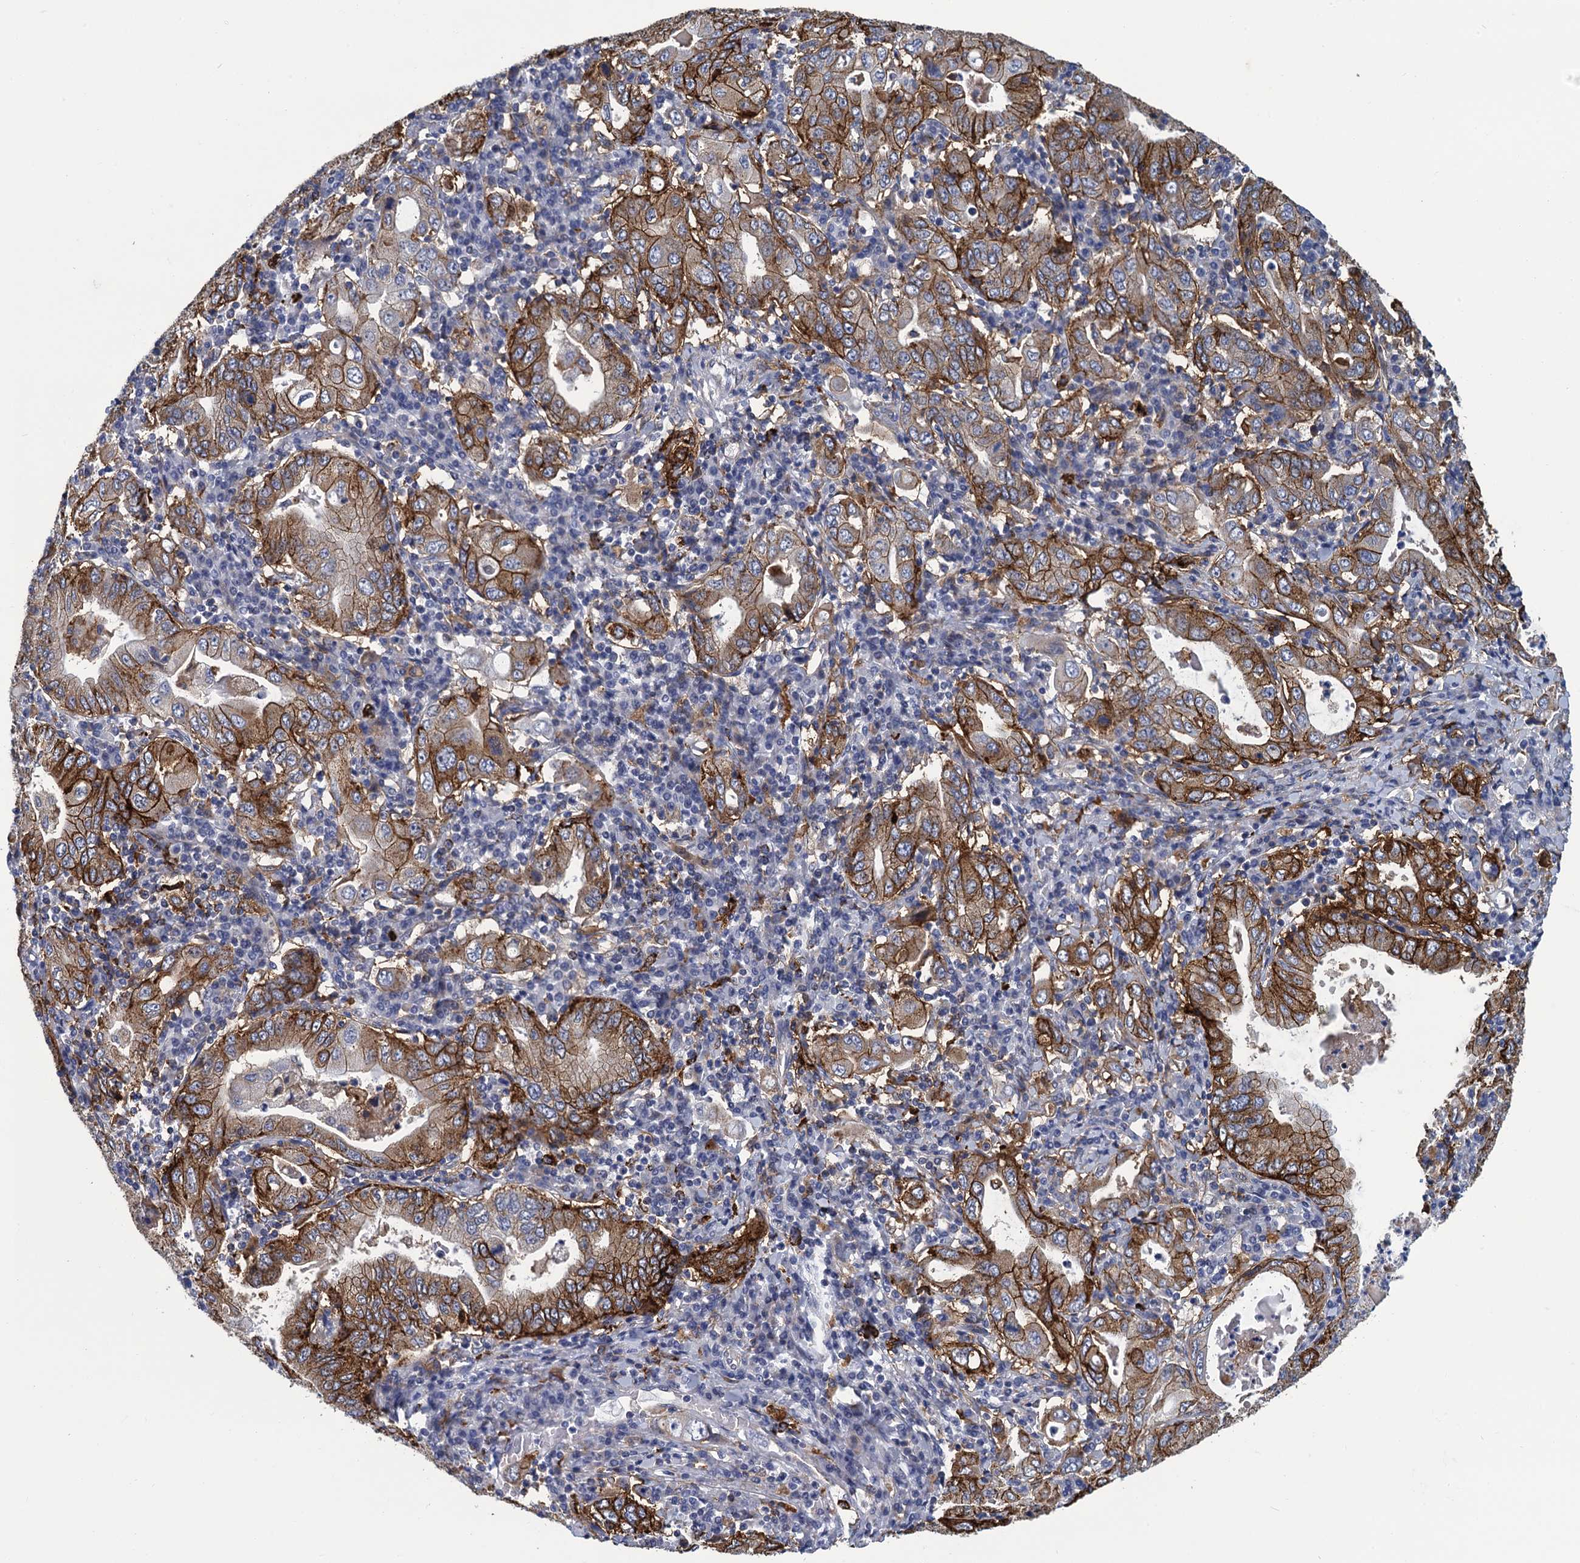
{"staining": {"intensity": "strong", "quantity": ">75%", "location": "cytoplasmic/membranous"}, "tissue": "stomach cancer", "cell_type": "Tumor cells", "image_type": "cancer", "snomed": [{"axis": "morphology", "description": "Normal tissue, NOS"}, {"axis": "morphology", "description": "Adenocarcinoma, NOS"}, {"axis": "topography", "description": "Esophagus"}, {"axis": "topography", "description": "Stomach, upper"}, {"axis": "topography", "description": "Peripheral nerve tissue"}], "caption": "Tumor cells exhibit high levels of strong cytoplasmic/membranous positivity in about >75% of cells in human adenocarcinoma (stomach). (DAB (3,3'-diaminobenzidine) = brown stain, brightfield microscopy at high magnification).", "gene": "DNHD1", "patient": {"sex": "male", "age": 62}}